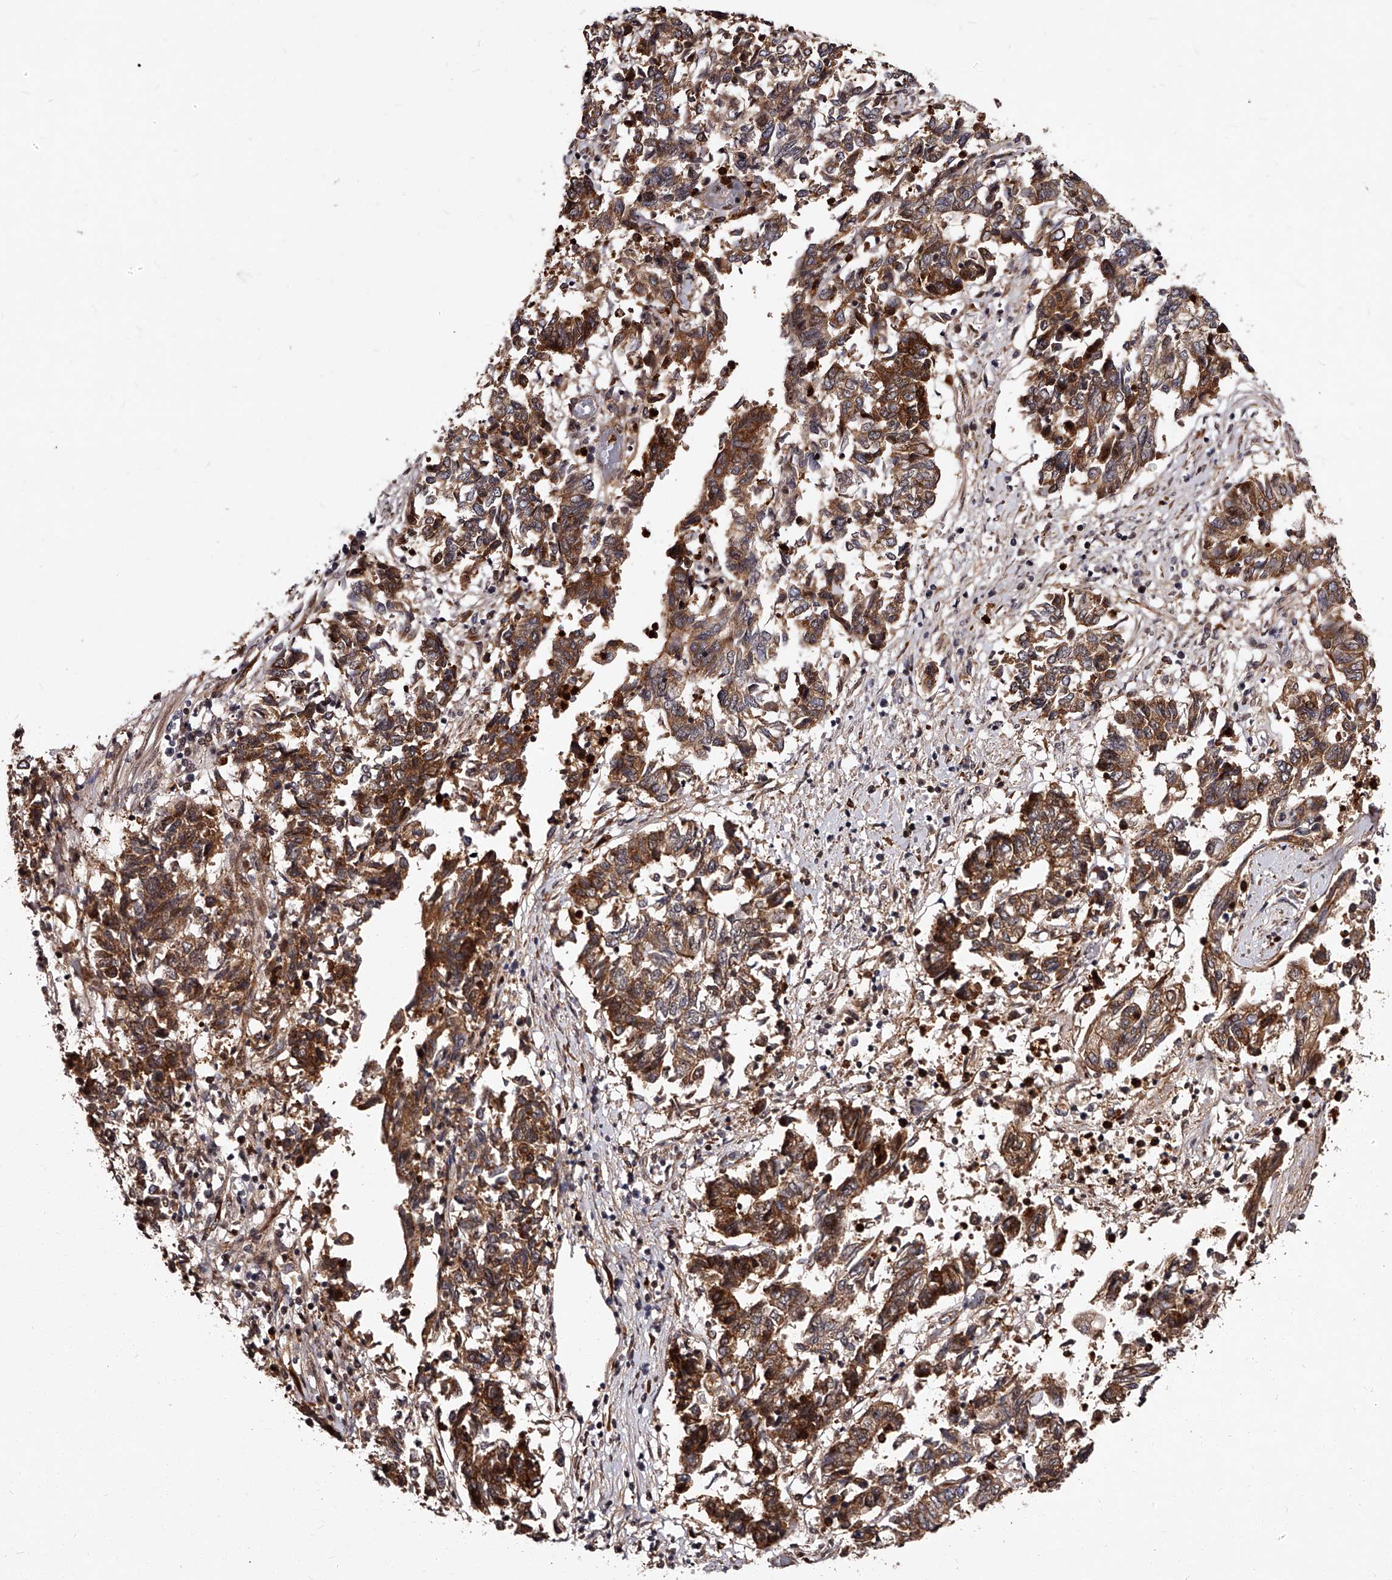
{"staining": {"intensity": "strong", "quantity": ">75%", "location": "cytoplasmic/membranous"}, "tissue": "endometrial cancer", "cell_type": "Tumor cells", "image_type": "cancer", "snomed": [{"axis": "morphology", "description": "Adenocarcinoma, NOS"}, {"axis": "topography", "description": "Endometrium"}], "caption": "Immunohistochemistry (DAB (3,3'-diaminobenzidine)) staining of human endometrial cancer exhibits strong cytoplasmic/membranous protein staining in approximately >75% of tumor cells.", "gene": "RSC1A1", "patient": {"sex": "female", "age": 80}}